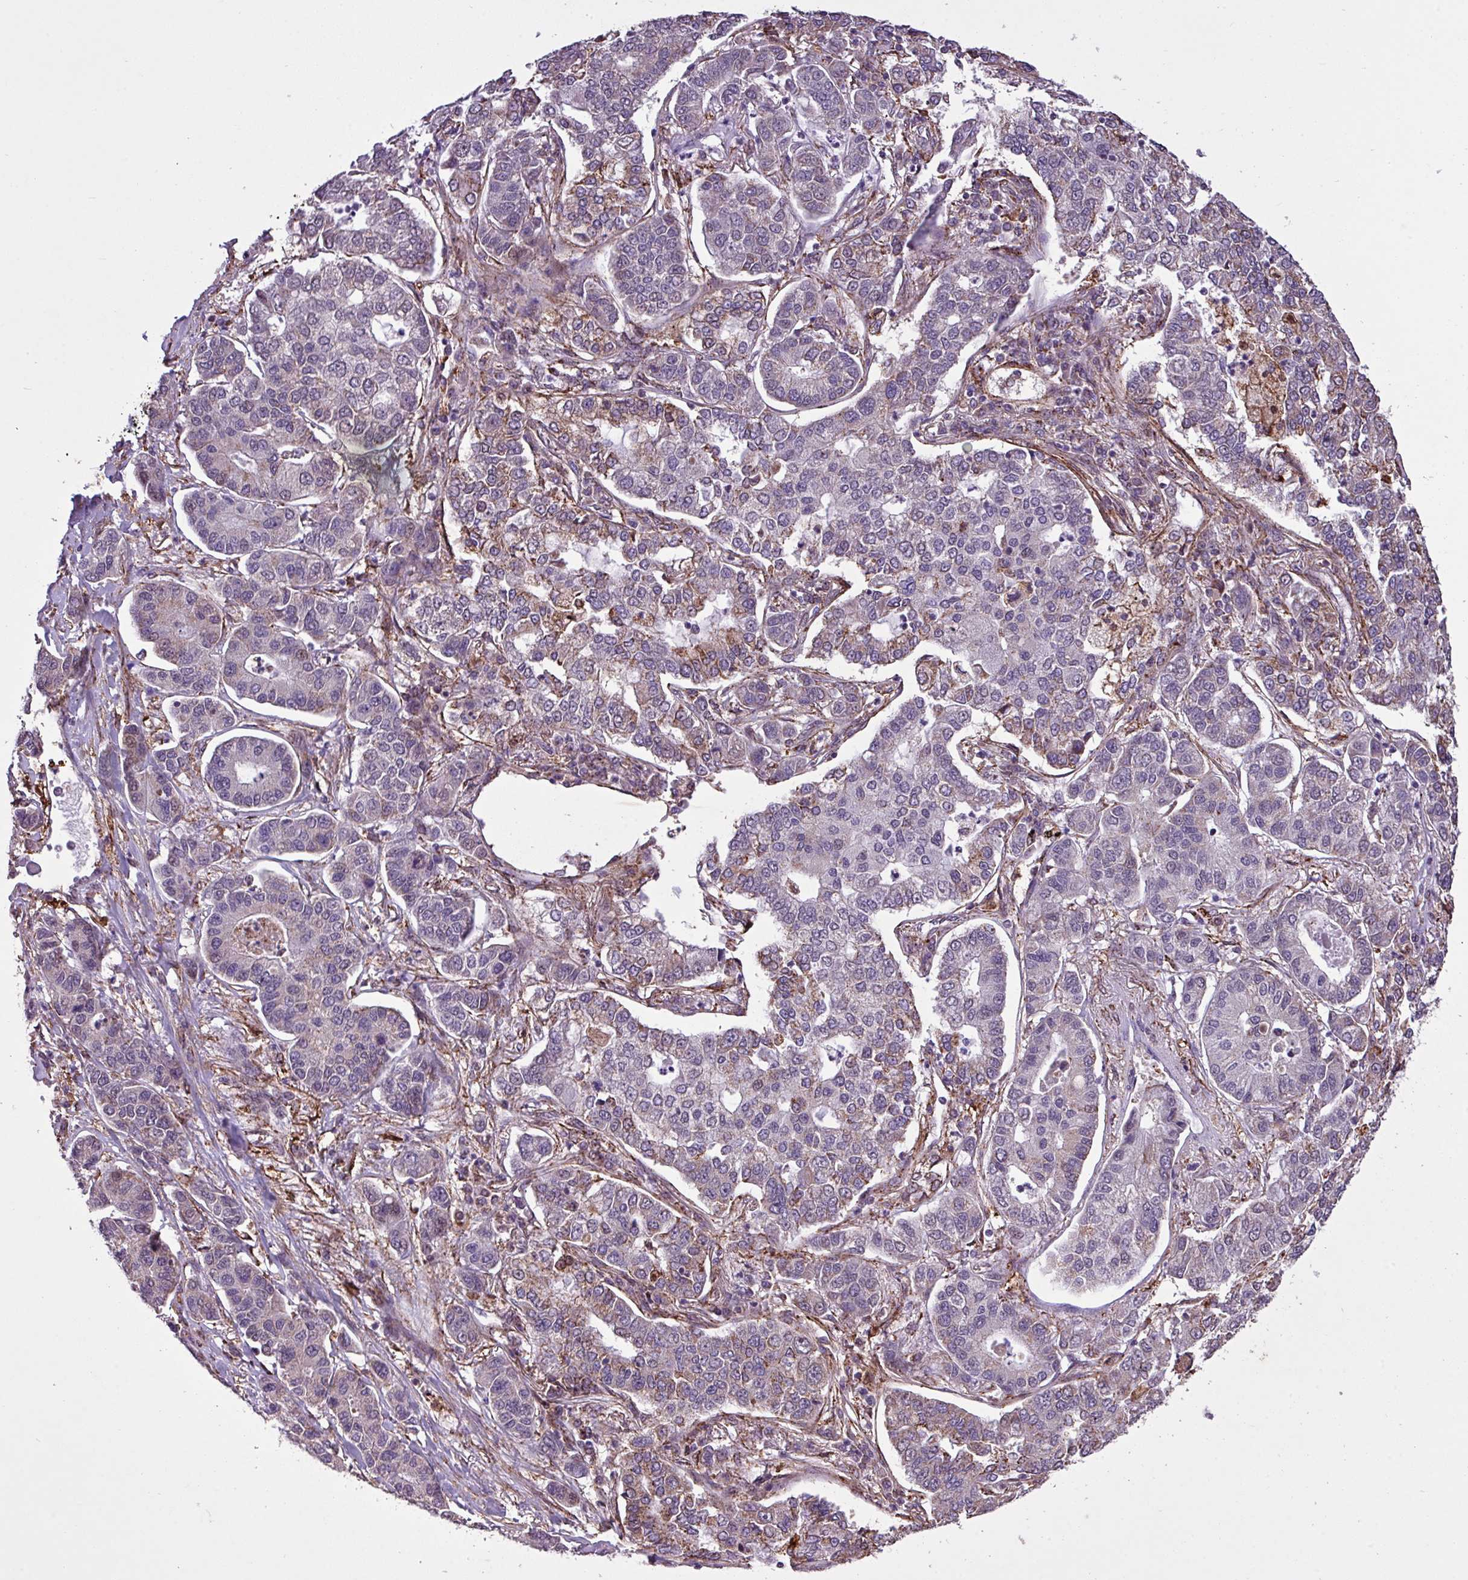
{"staining": {"intensity": "weak", "quantity": "<25%", "location": "cytoplasmic/membranous"}, "tissue": "lung cancer", "cell_type": "Tumor cells", "image_type": "cancer", "snomed": [{"axis": "morphology", "description": "Adenocarcinoma, NOS"}, {"axis": "topography", "description": "Lung"}], "caption": "Image shows no protein positivity in tumor cells of lung adenocarcinoma tissue.", "gene": "RPP25L", "patient": {"sex": "male", "age": 49}}